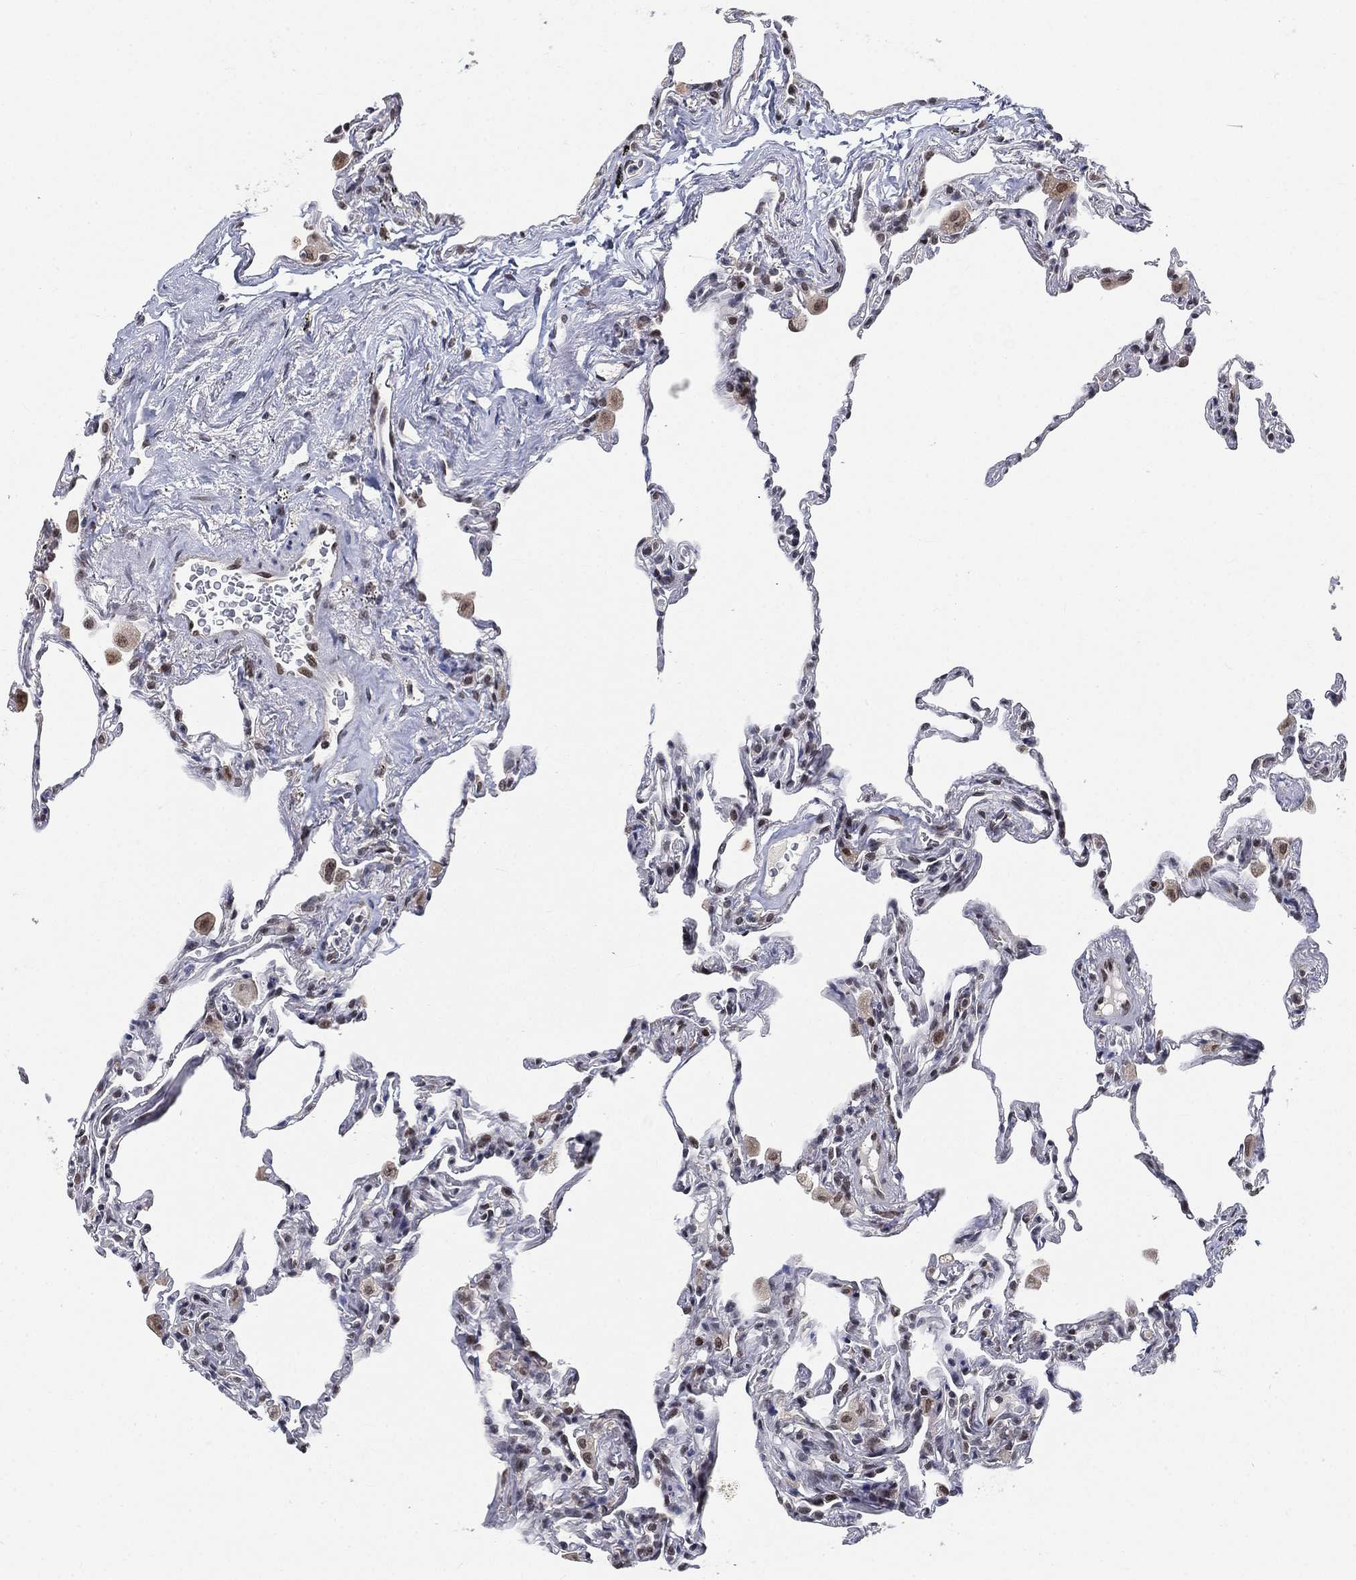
{"staining": {"intensity": "moderate", "quantity": "25%-75%", "location": "nuclear"}, "tissue": "lung", "cell_type": "Alveolar cells", "image_type": "normal", "snomed": [{"axis": "morphology", "description": "Normal tissue, NOS"}, {"axis": "topography", "description": "Lung"}], "caption": "This photomicrograph demonstrates benign lung stained with immunohistochemistry (IHC) to label a protein in brown. The nuclear of alveolar cells show moderate positivity for the protein. Nuclei are counter-stained blue.", "gene": "YLPM1", "patient": {"sex": "female", "age": 57}}